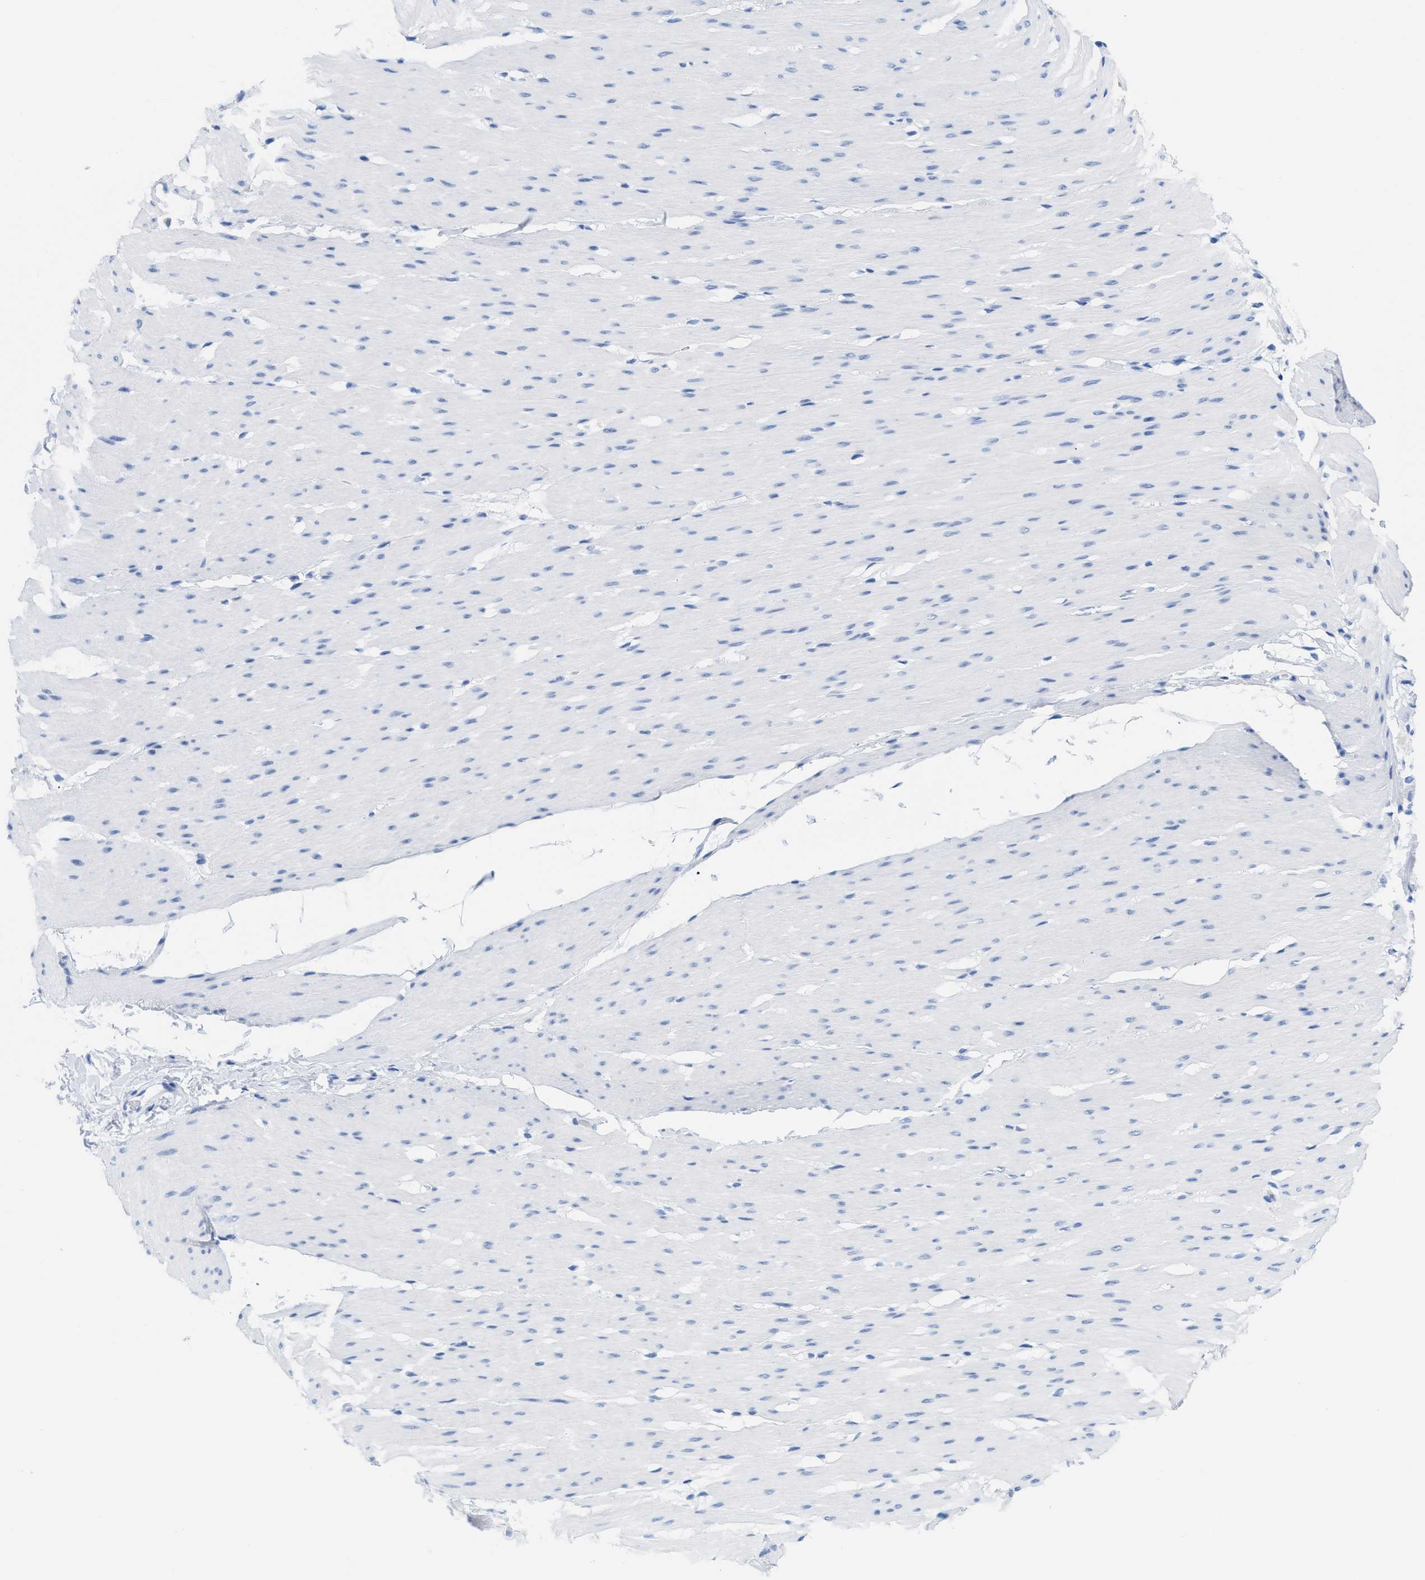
{"staining": {"intensity": "negative", "quantity": "none", "location": "none"}, "tissue": "smooth muscle", "cell_type": "Smooth muscle cells", "image_type": "normal", "snomed": [{"axis": "morphology", "description": "Normal tissue, NOS"}, {"axis": "topography", "description": "Smooth muscle"}, {"axis": "topography", "description": "Colon"}], "caption": "This is a micrograph of immunohistochemistry staining of benign smooth muscle, which shows no positivity in smooth muscle cells.", "gene": "CR1", "patient": {"sex": "male", "age": 67}}